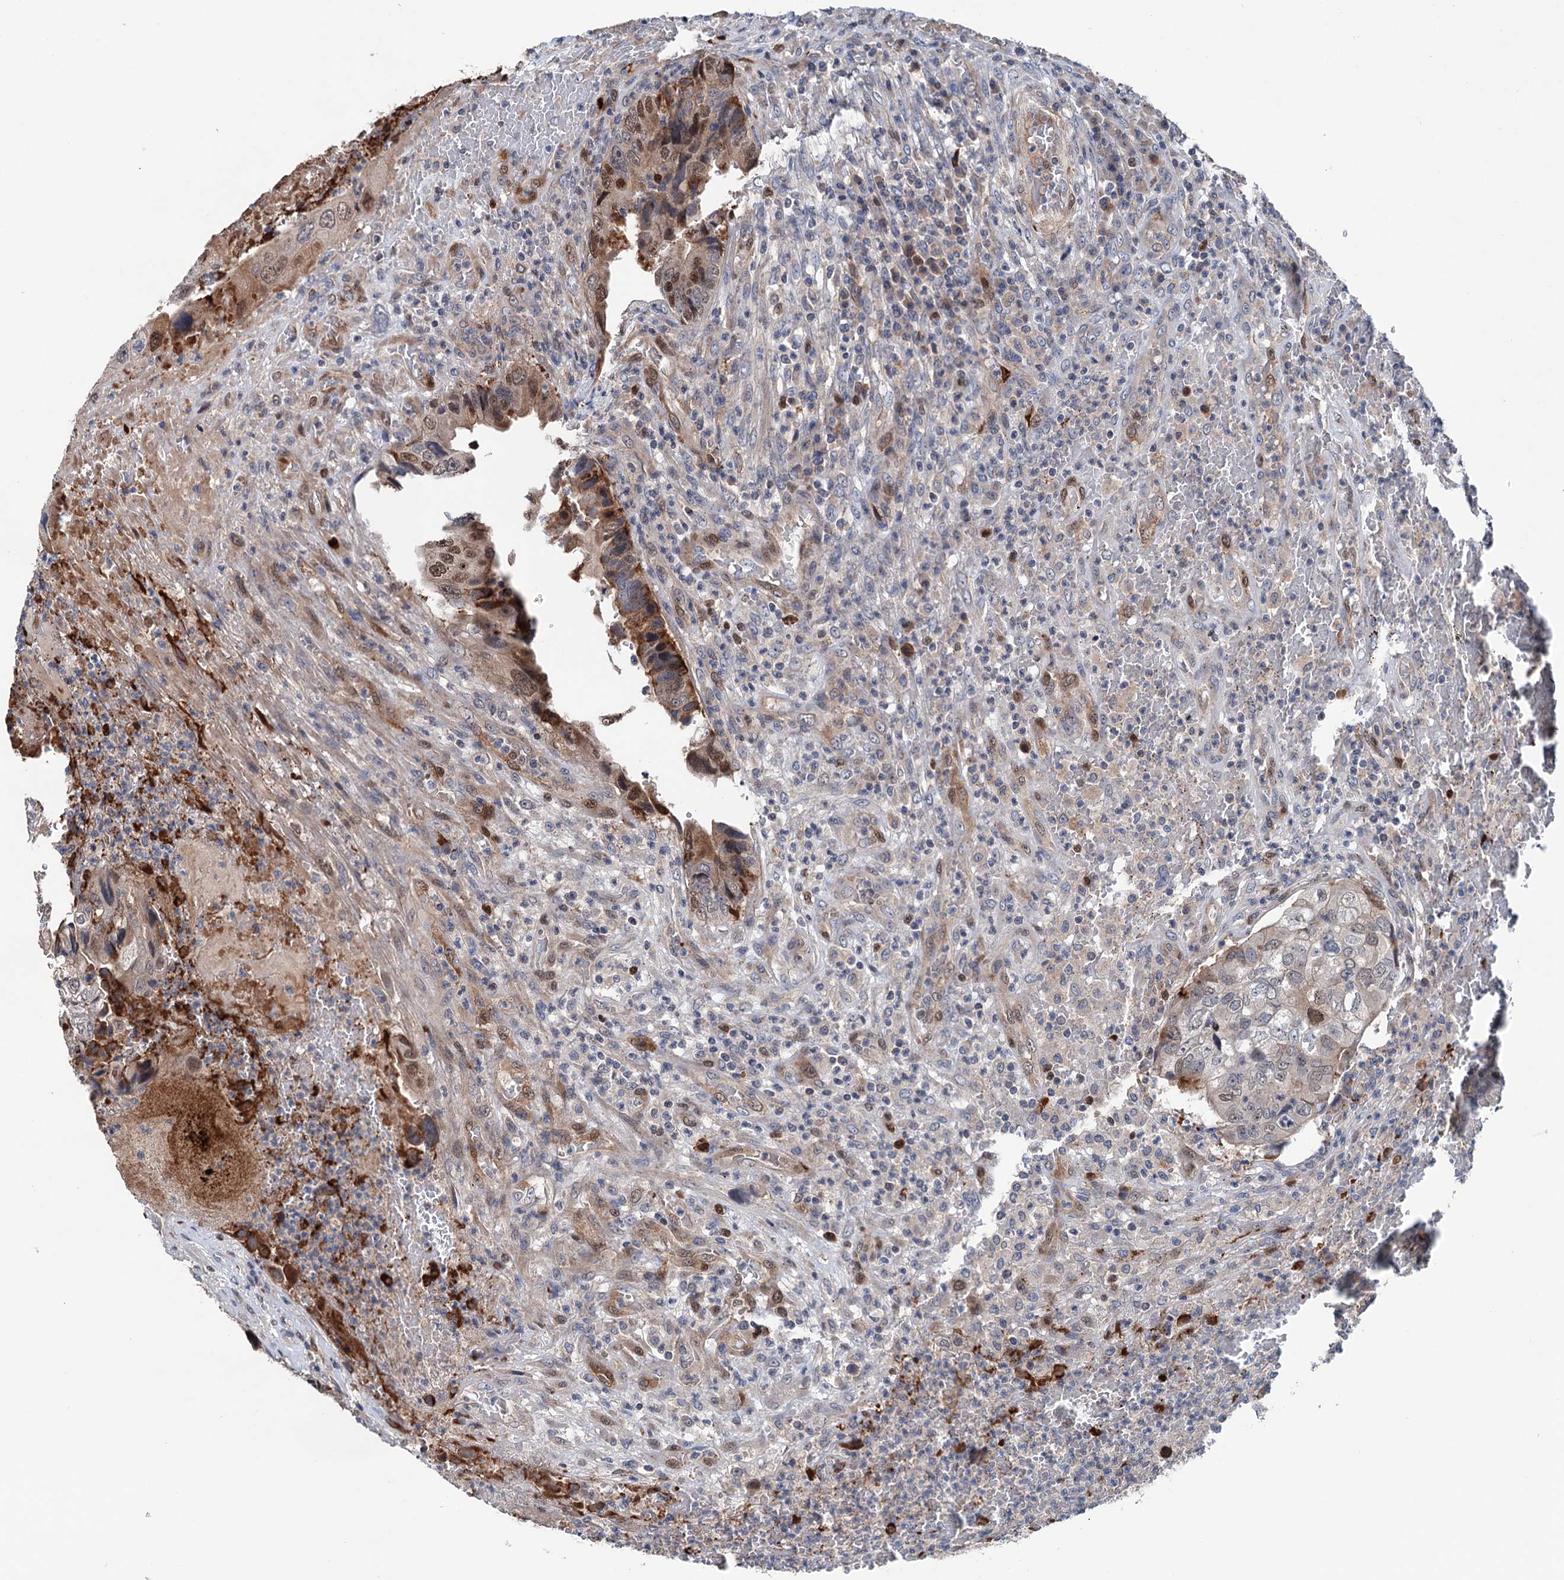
{"staining": {"intensity": "strong", "quantity": "<25%", "location": "cytoplasmic/membranous"}, "tissue": "colorectal cancer", "cell_type": "Tumor cells", "image_type": "cancer", "snomed": [{"axis": "morphology", "description": "Adenocarcinoma, NOS"}, {"axis": "topography", "description": "Colon"}], "caption": "IHC staining of colorectal cancer (adenocarcinoma), which shows medium levels of strong cytoplasmic/membranous expression in about <25% of tumor cells indicating strong cytoplasmic/membranous protein staining. The staining was performed using DAB (brown) for protein detection and nuclei were counterstained in hematoxylin (blue).", "gene": "NCAPD2", "patient": {"sex": "female", "age": 67}}